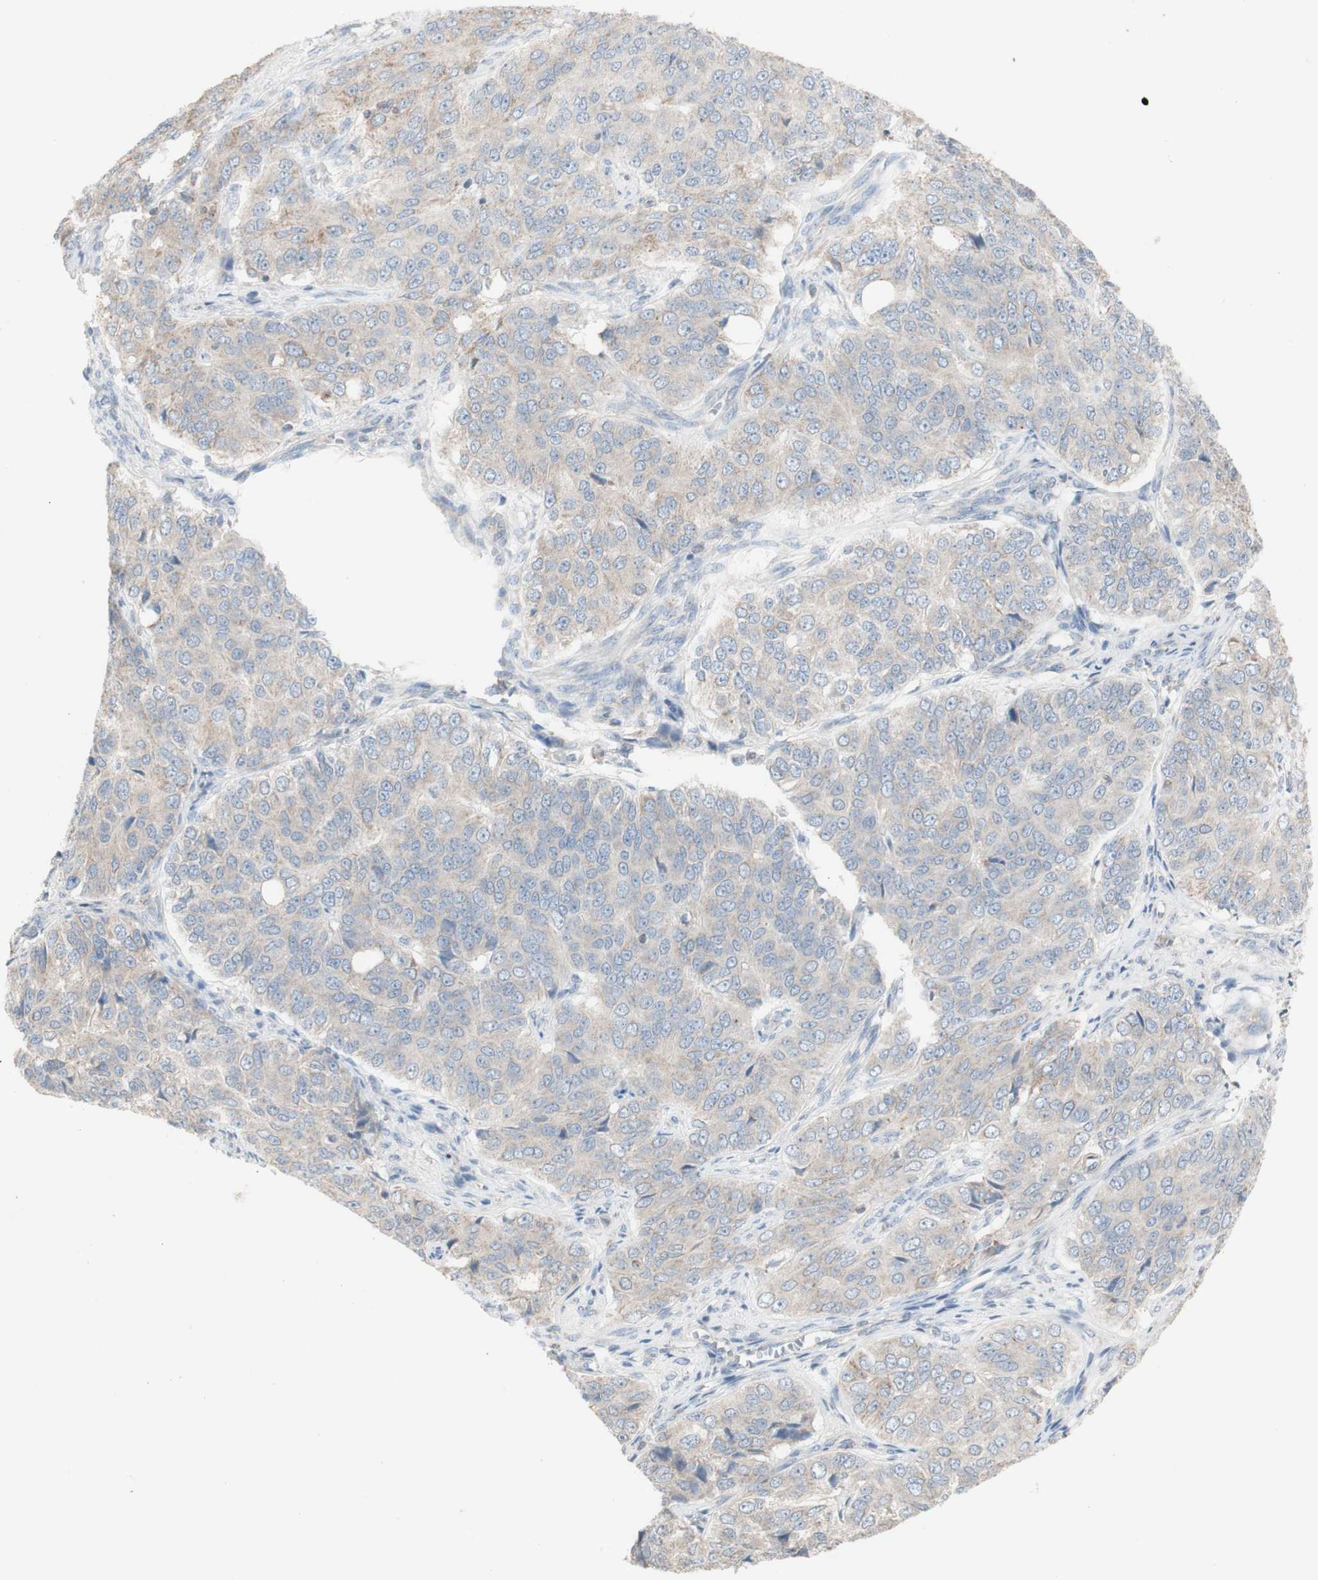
{"staining": {"intensity": "weak", "quantity": "<25%", "location": "cytoplasmic/membranous"}, "tissue": "ovarian cancer", "cell_type": "Tumor cells", "image_type": "cancer", "snomed": [{"axis": "morphology", "description": "Carcinoma, endometroid"}, {"axis": "topography", "description": "Ovary"}], "caption": "DAB immunohistochemical staining of human ovarian endometroid carcinoma displays no significant staining in tumor cells.", "gene": "CNTNAP1", "patient": {"sex": "female", "age": 51}}